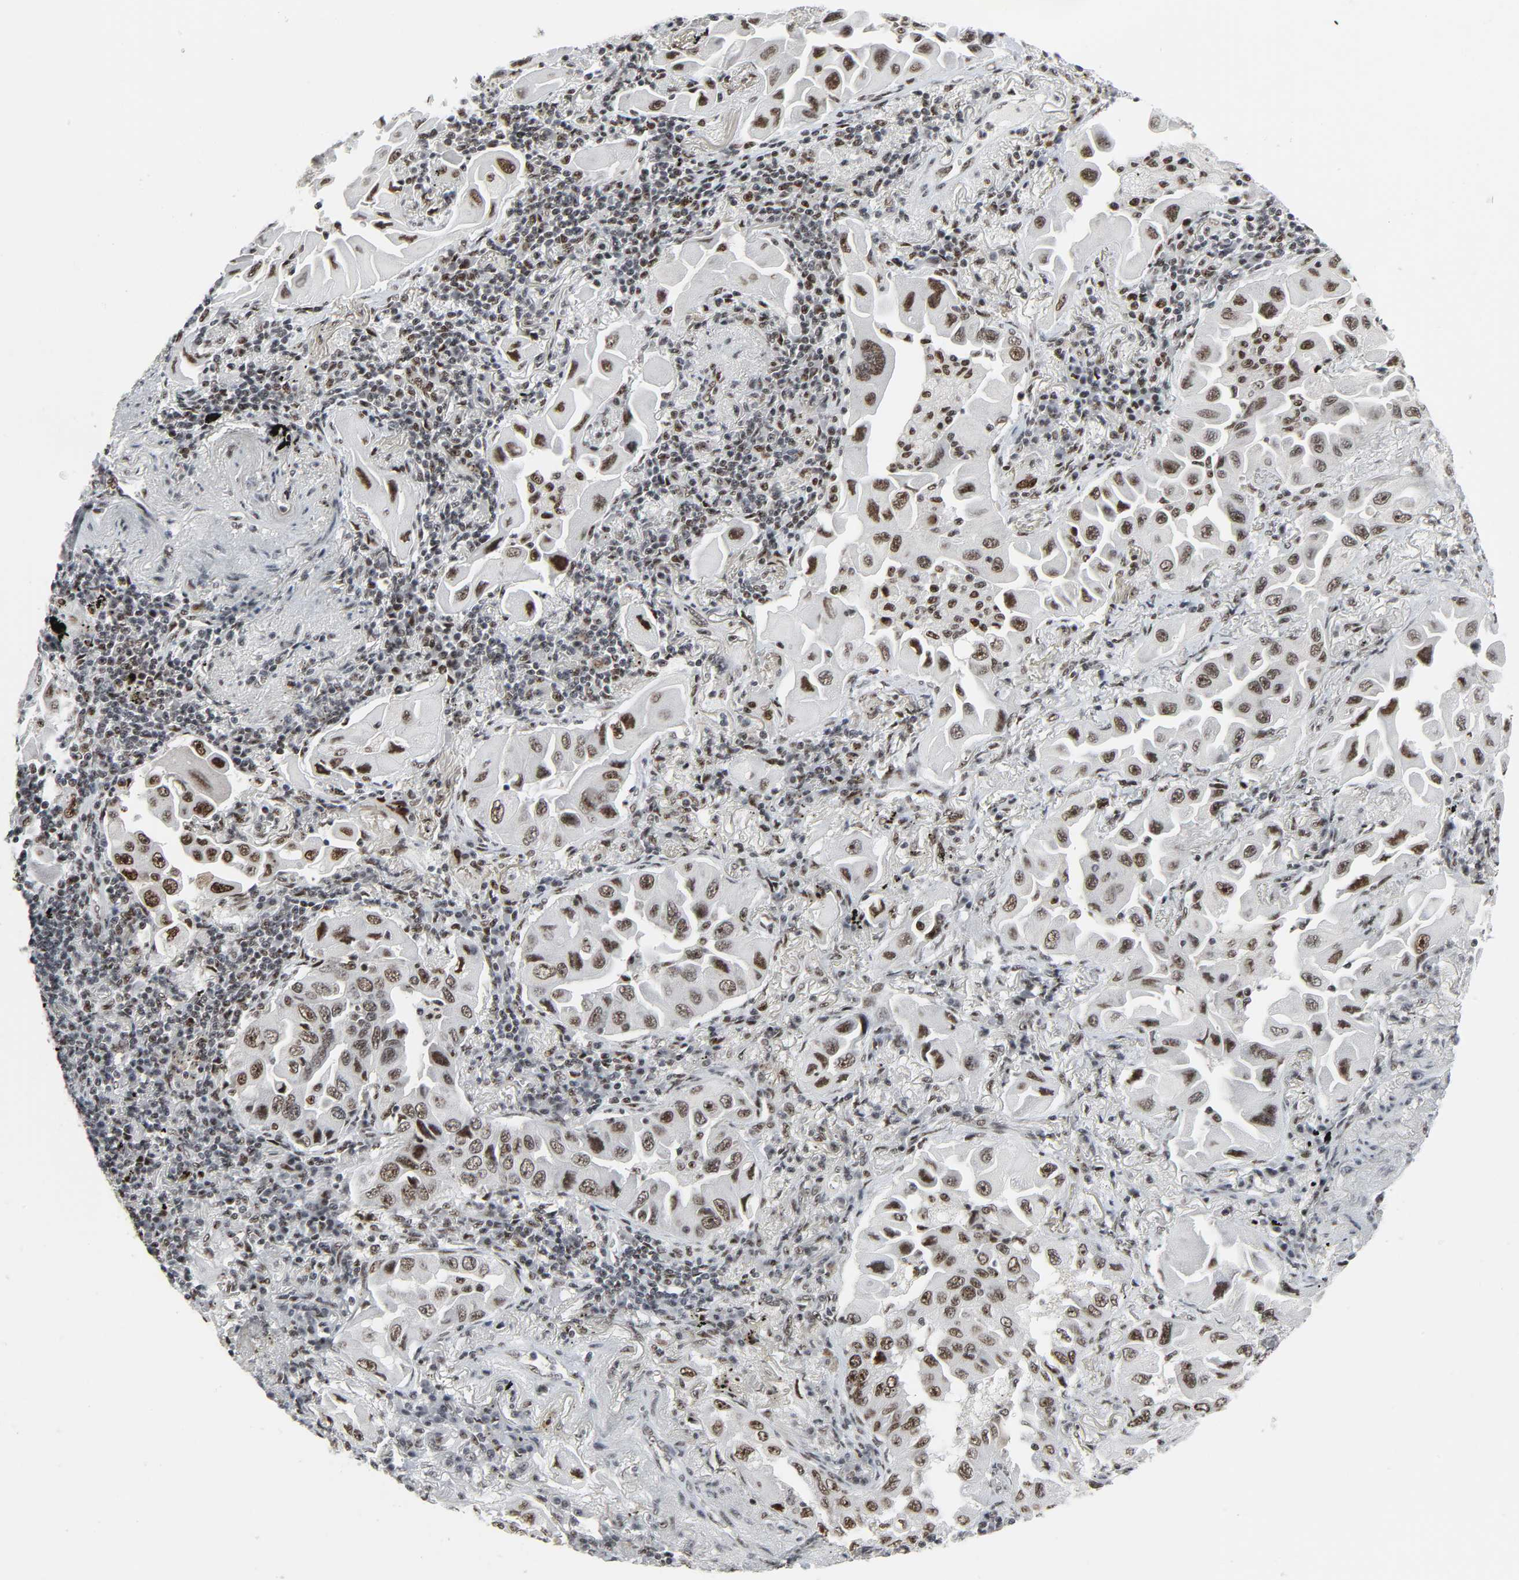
{"staining": {"intensity": "strong", "quantity": ">75%", "location": "nuclear"}, "tissue": "lung cancer", "cell_type": "Tumor cells", "image_type": "cancer", "snomed": [{"axis": "morphology", "description": "Adenocarcinoma, NOS"}, {"axis": "topography", "description": "Lung"}], "caption": "Adenocarcinoma (lung) stained with immunohistochemistry reveals strong nuclear staining in about >75% of tumor cells.", "gene": "CDK7", "patient": {"sex": "female", "age": 65}}